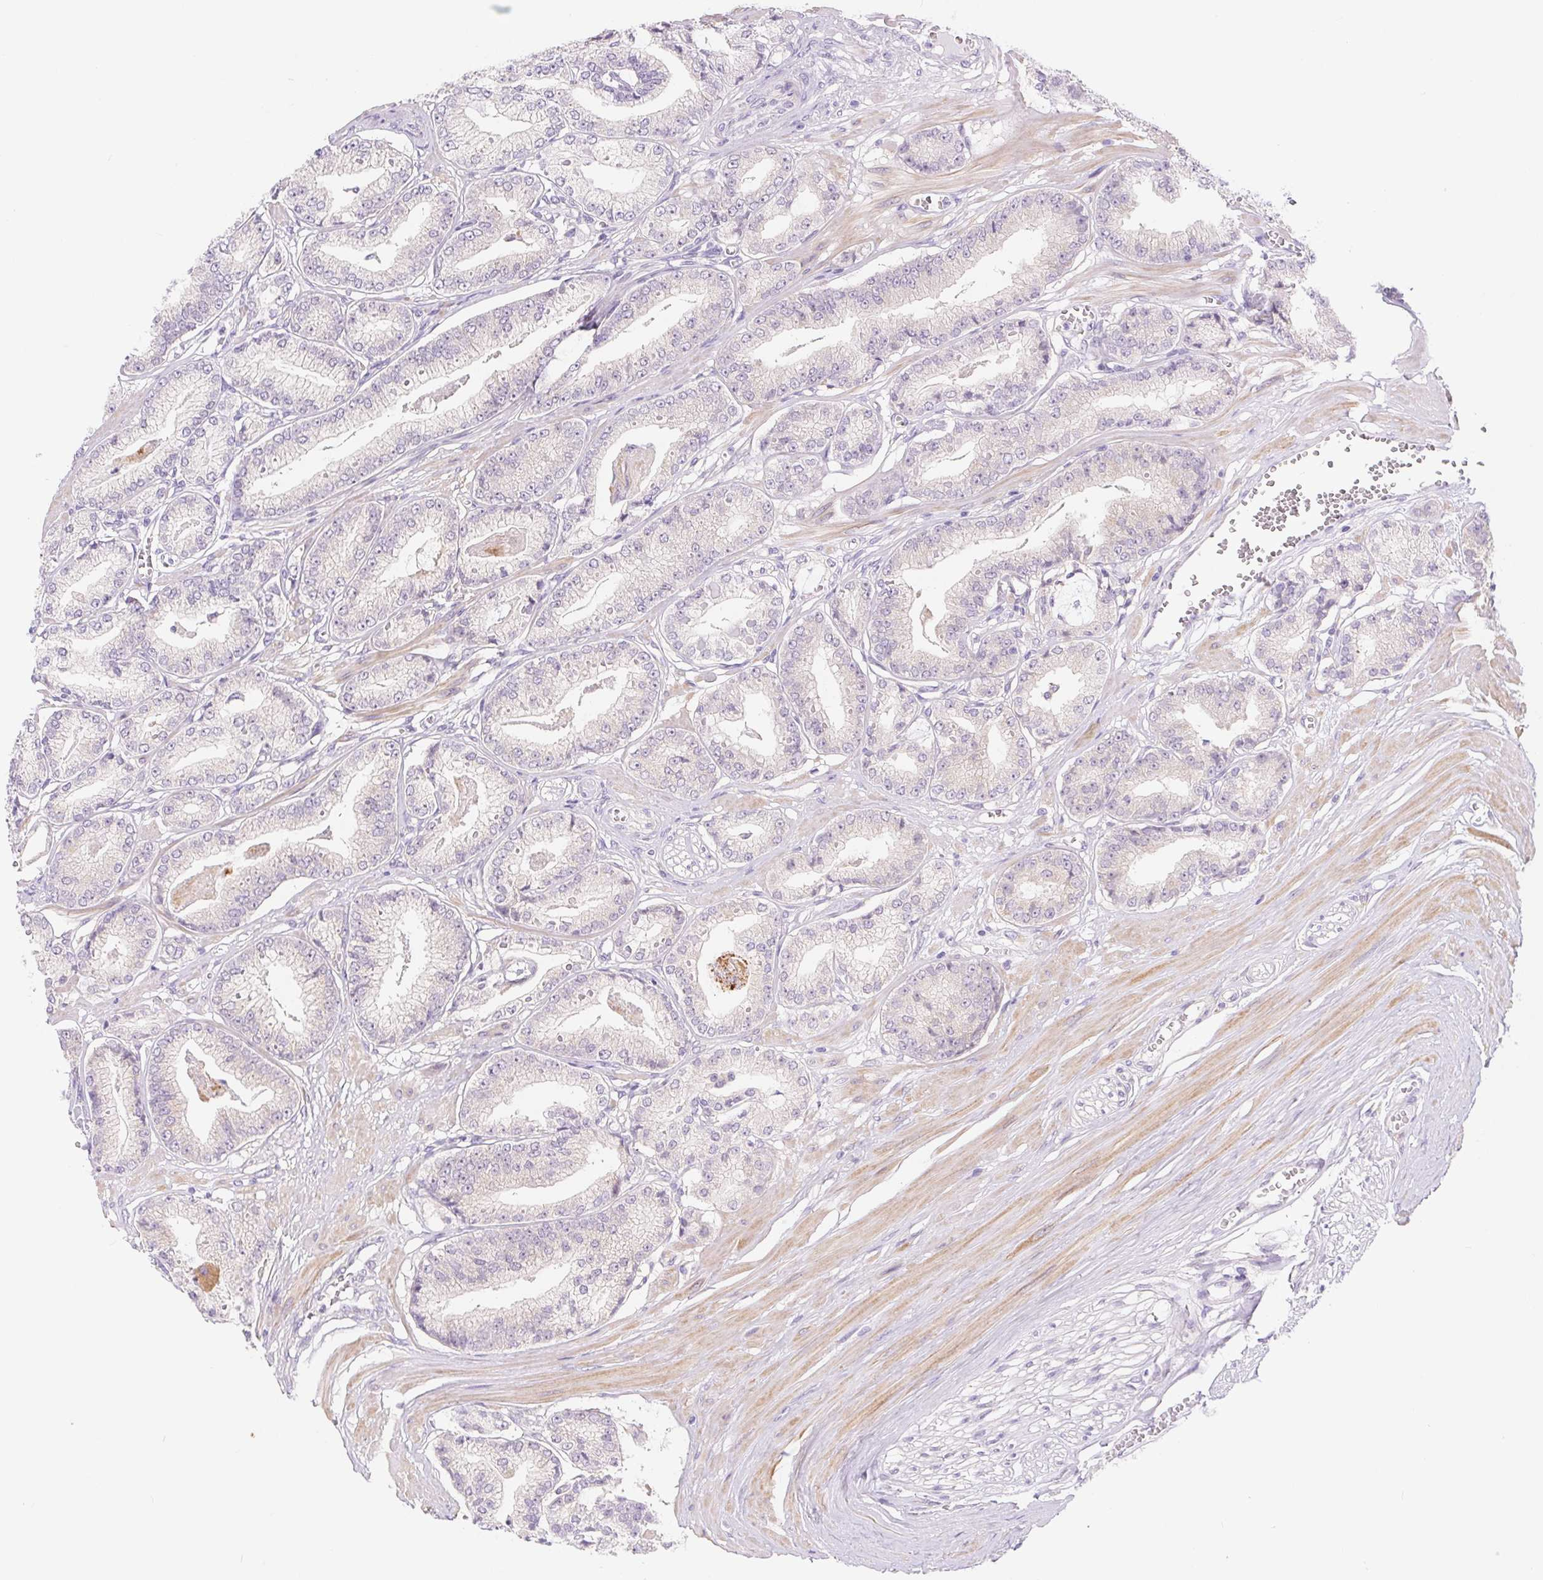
{"staining": {"intensity": "negative", "quantity": "none", "location": "none"}, "tissue": "prostate cancer", "cell_type": "Tumor cells", "image_type": "cancer", "snomed": [{"axis": "morphology", "description": "Adenocarcinoma, High grade"}, {"axis": "topography", "description": "Prostate"}], "caption": "This is an immunohistochemistry image of human adenocarcinoma (high-grade) (prostate). There is no positivity in tumor cells.", "gene": "DYNC2LI1", "patient": {"sex": "male", "age": 71}}